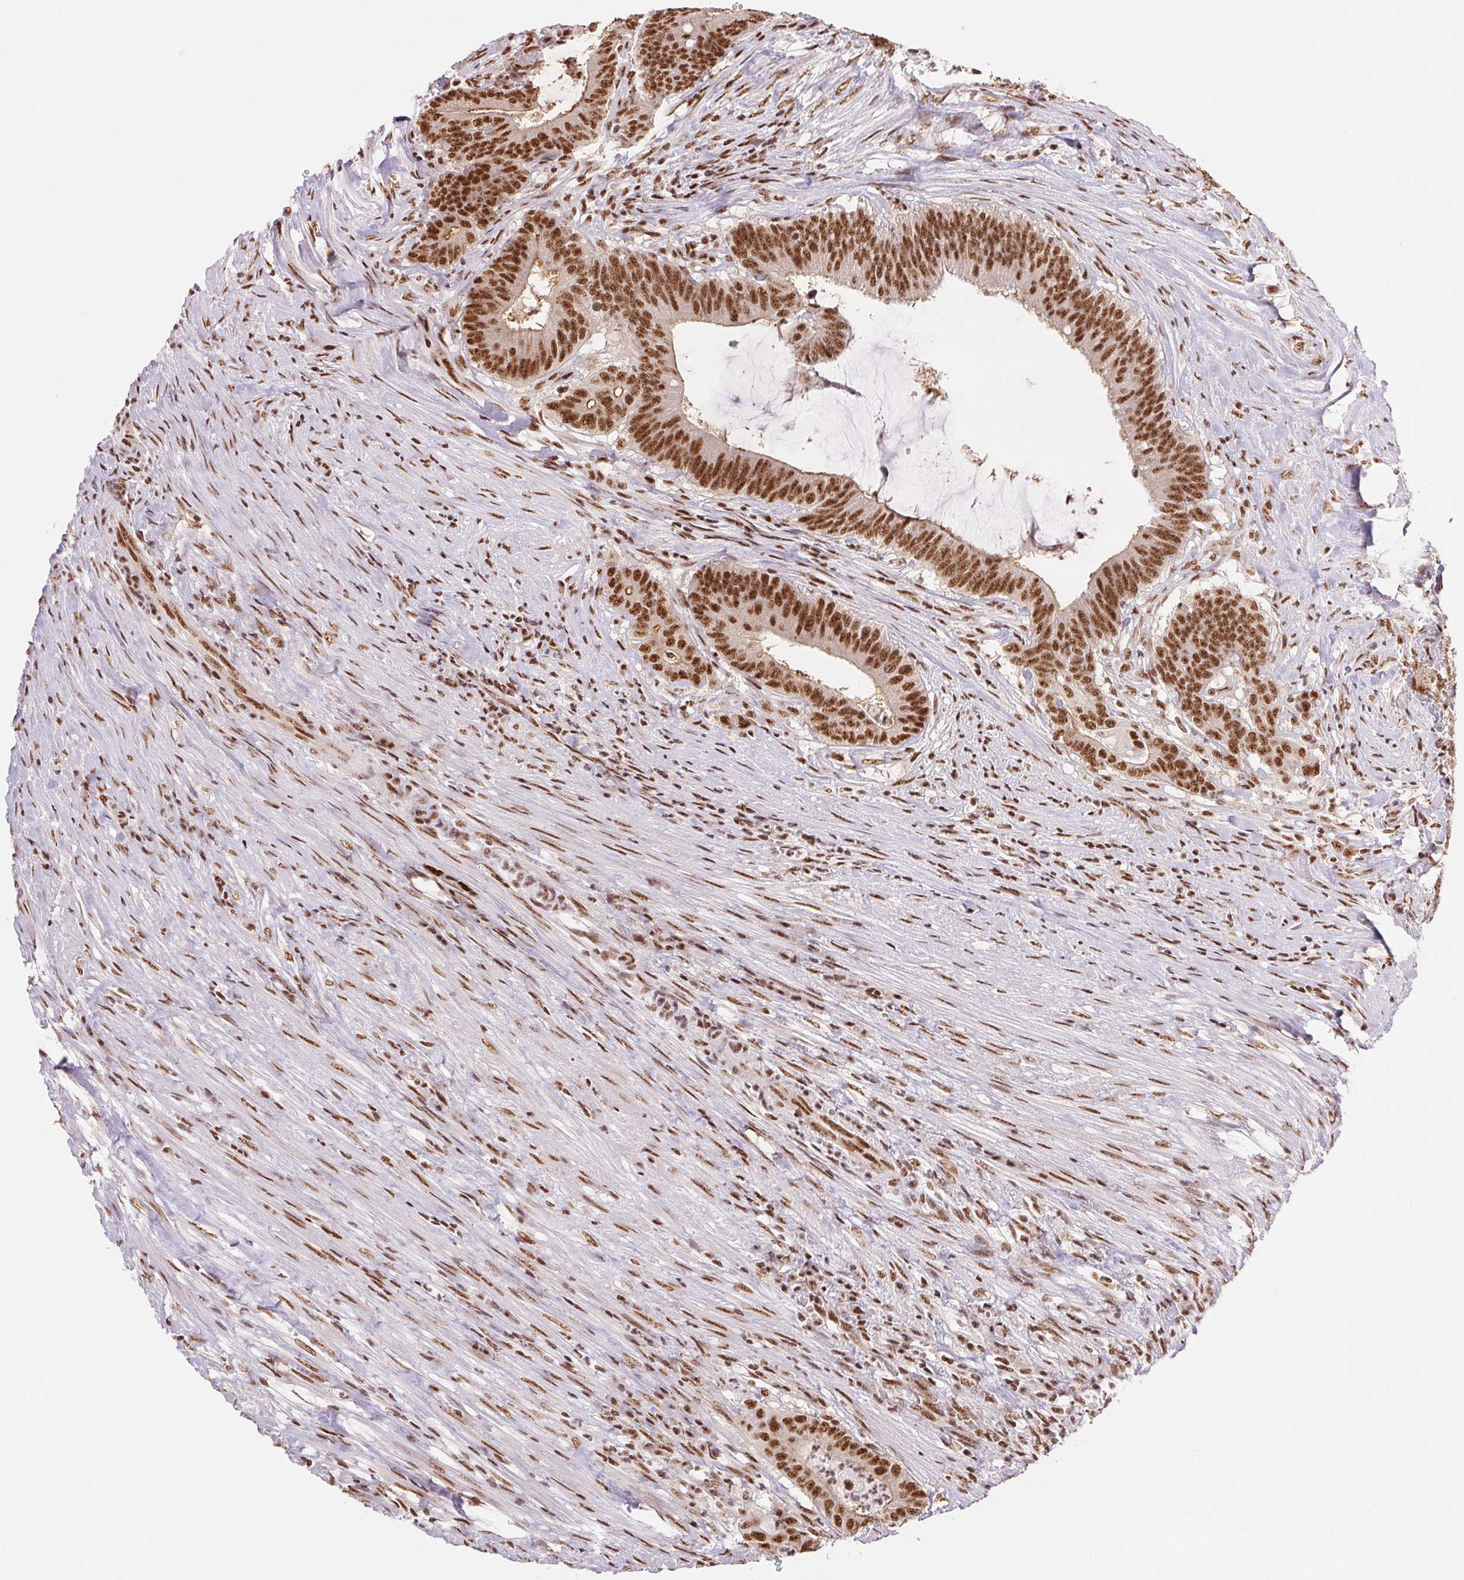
{"staining": {"intensity": "strong", "quantity": ">75%", "location": "nuclear"}, "tissue": "colorectal cancer", "cell_type": "Tumor cells", "image_type": "cancer", "snomed": [{"axis": "morphology", "description": "Adenocarcinoma, NOS"}, {"axis": "topography", "description": "Colon"}], "caption": "Immunohistochemical staining of colorectal cancer (adenocarcinoma) shows high levels of strong nuclear positivity in approximately >75% of tumor cells.", "gene": "IK", "patient": {"sex": "female", "age": 43}}